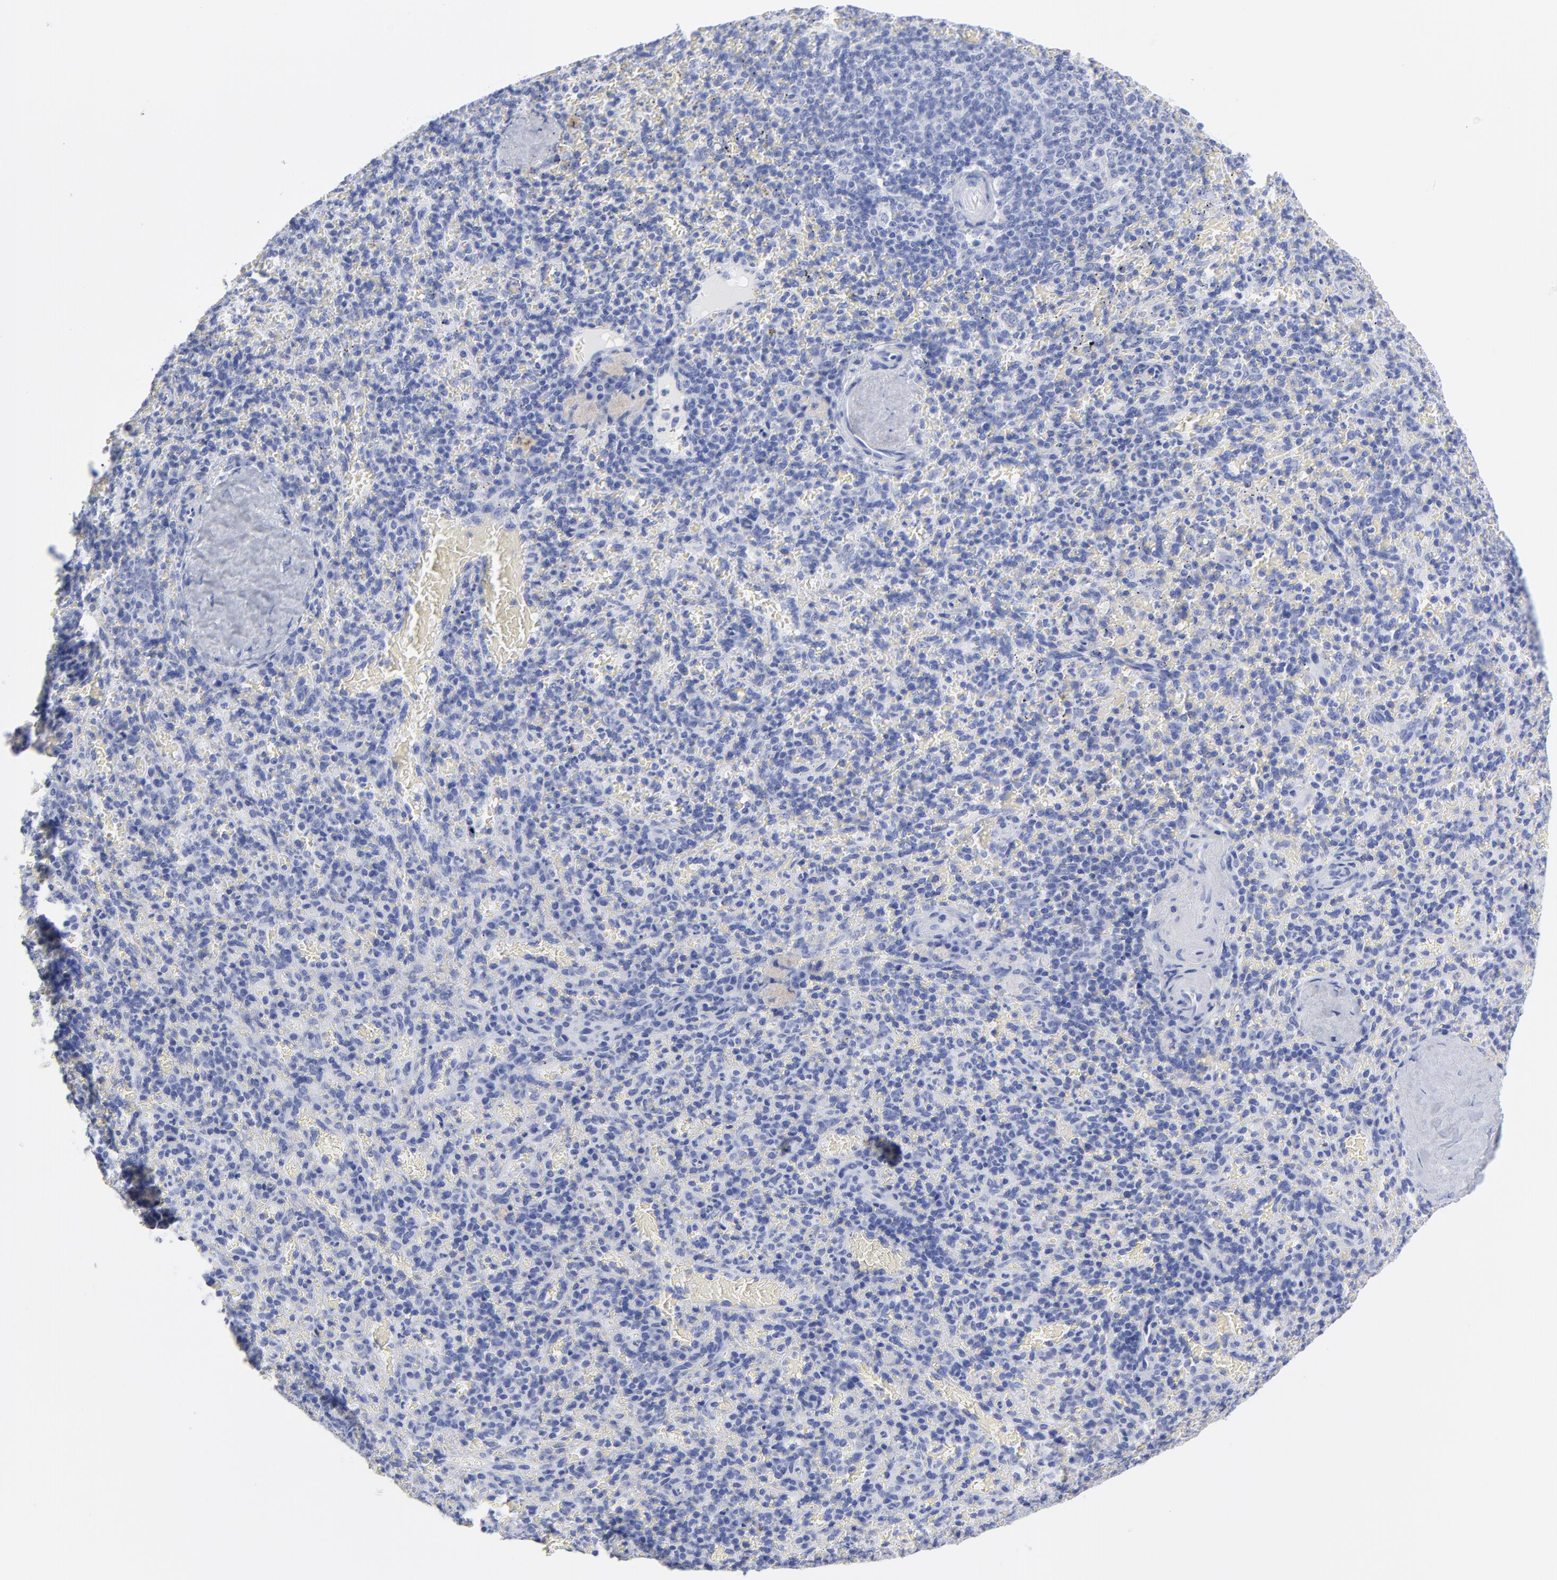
{"staining": {"intensity": "negative", "quantity": "none", "location": "none"}, "tissue": "spleen", "cell_type": "Cells in red pulp", "image_type": "normal", "snomed": [{"axis": "morphology", "description": "Normal tissue, NOS"}, {"axis": "topography", "description": "Spleen"}], "caption": "IHC of benign spleen exhibits no expression in cells in red pulp.", "gene": "ACY1", "patient": {"sex": "female", "age": 50}}